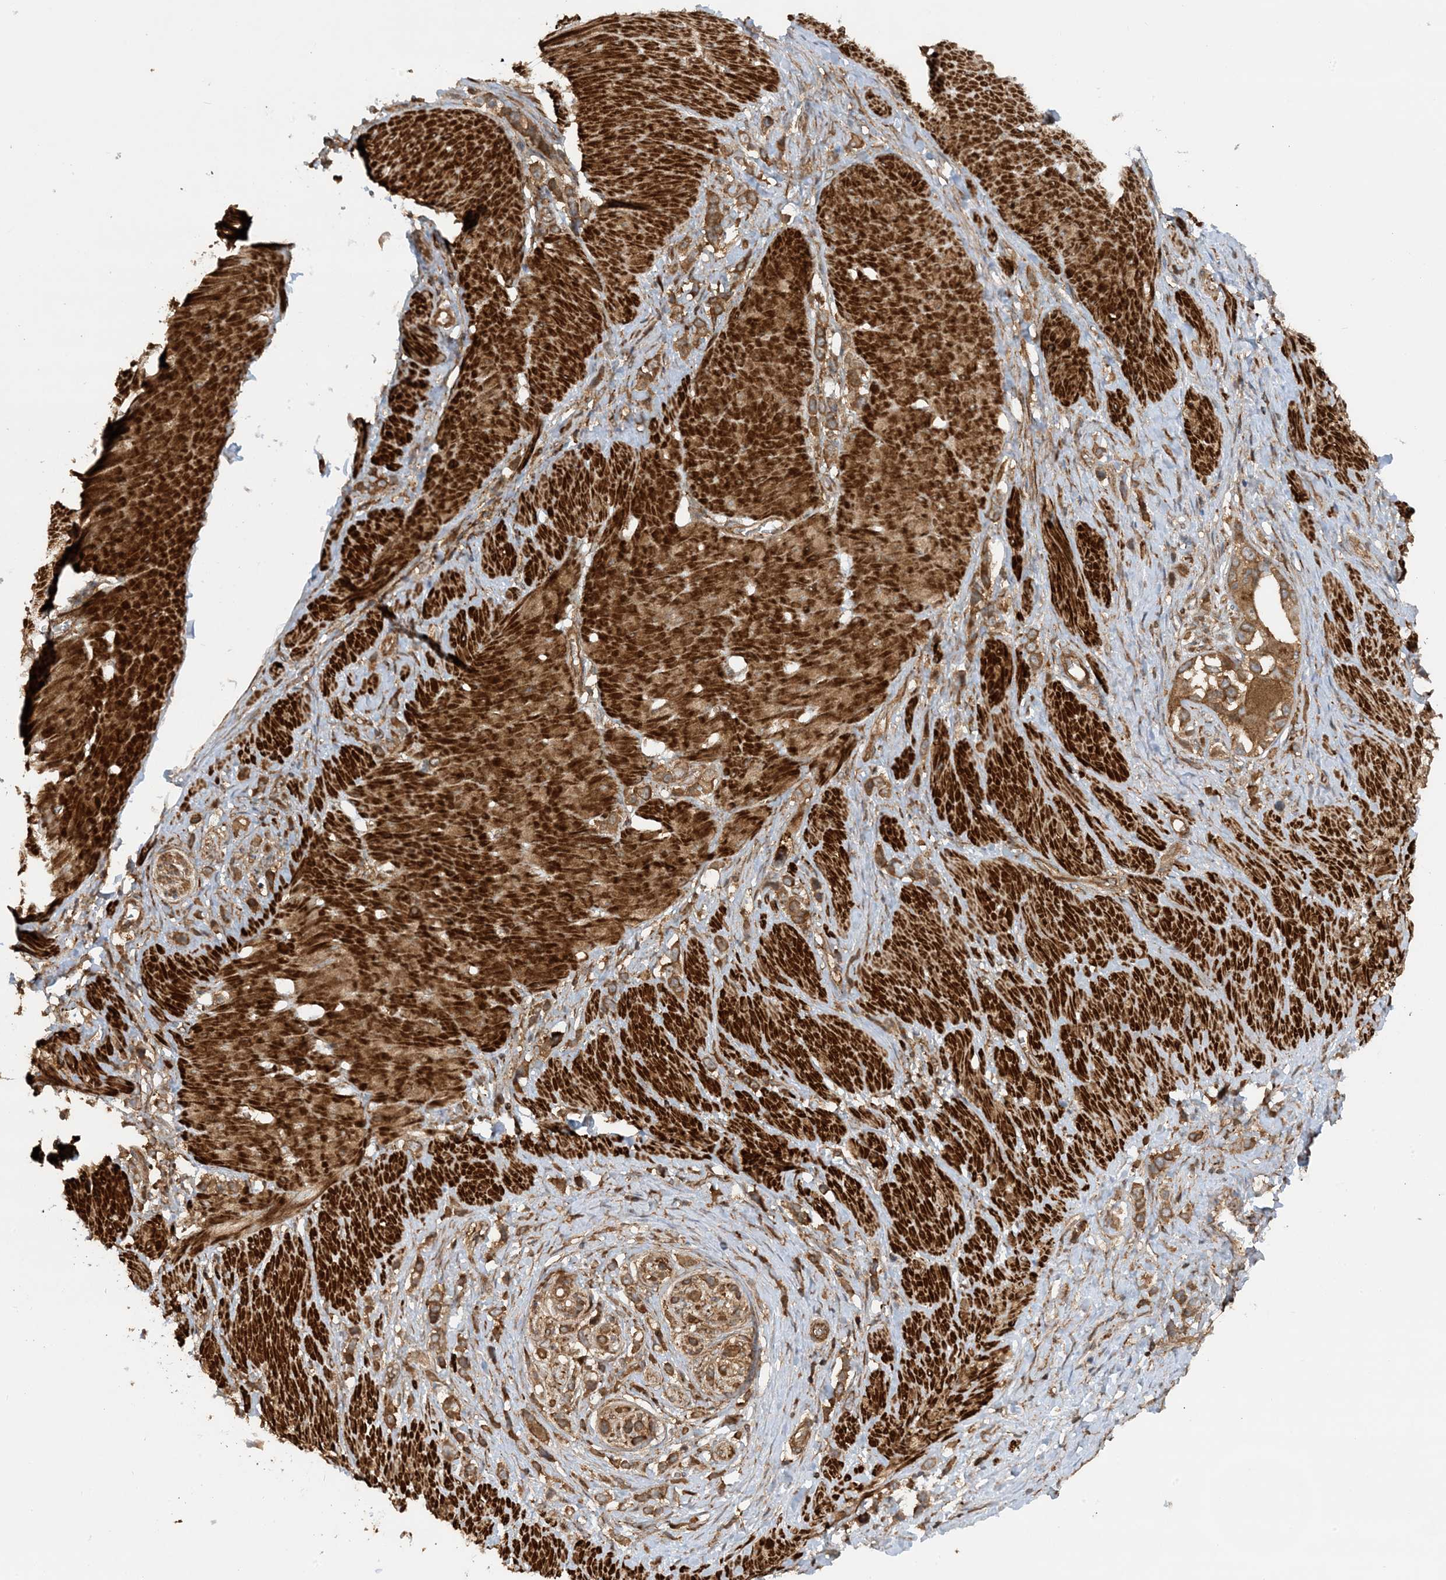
{"staining": {"intensity": "moderate", "quantity": ">75%", "location": "cytoplasmic/membranous"}, "tissue": "stomach cancer", "cell_type": "Tumor cells", "image_type": "cancer", "snomed": [{"axis": "morphology", "description": "Normal tissue, NOS"}, {"axis": "morphology", "description": "Adenocarcinoma, NOS"}, {"axis": "topography", "description": "Stomach, upper"}, {"axis": "topography", "description": "Stomach"}], "caption": "Protein staining exhibits moderate cytoplasmic/membranous expression in approximately >75% of tumor cells in stomach adenocarcinoma.", "gene": "STAM2", "patient": {"sex": "female", "age": 65}}